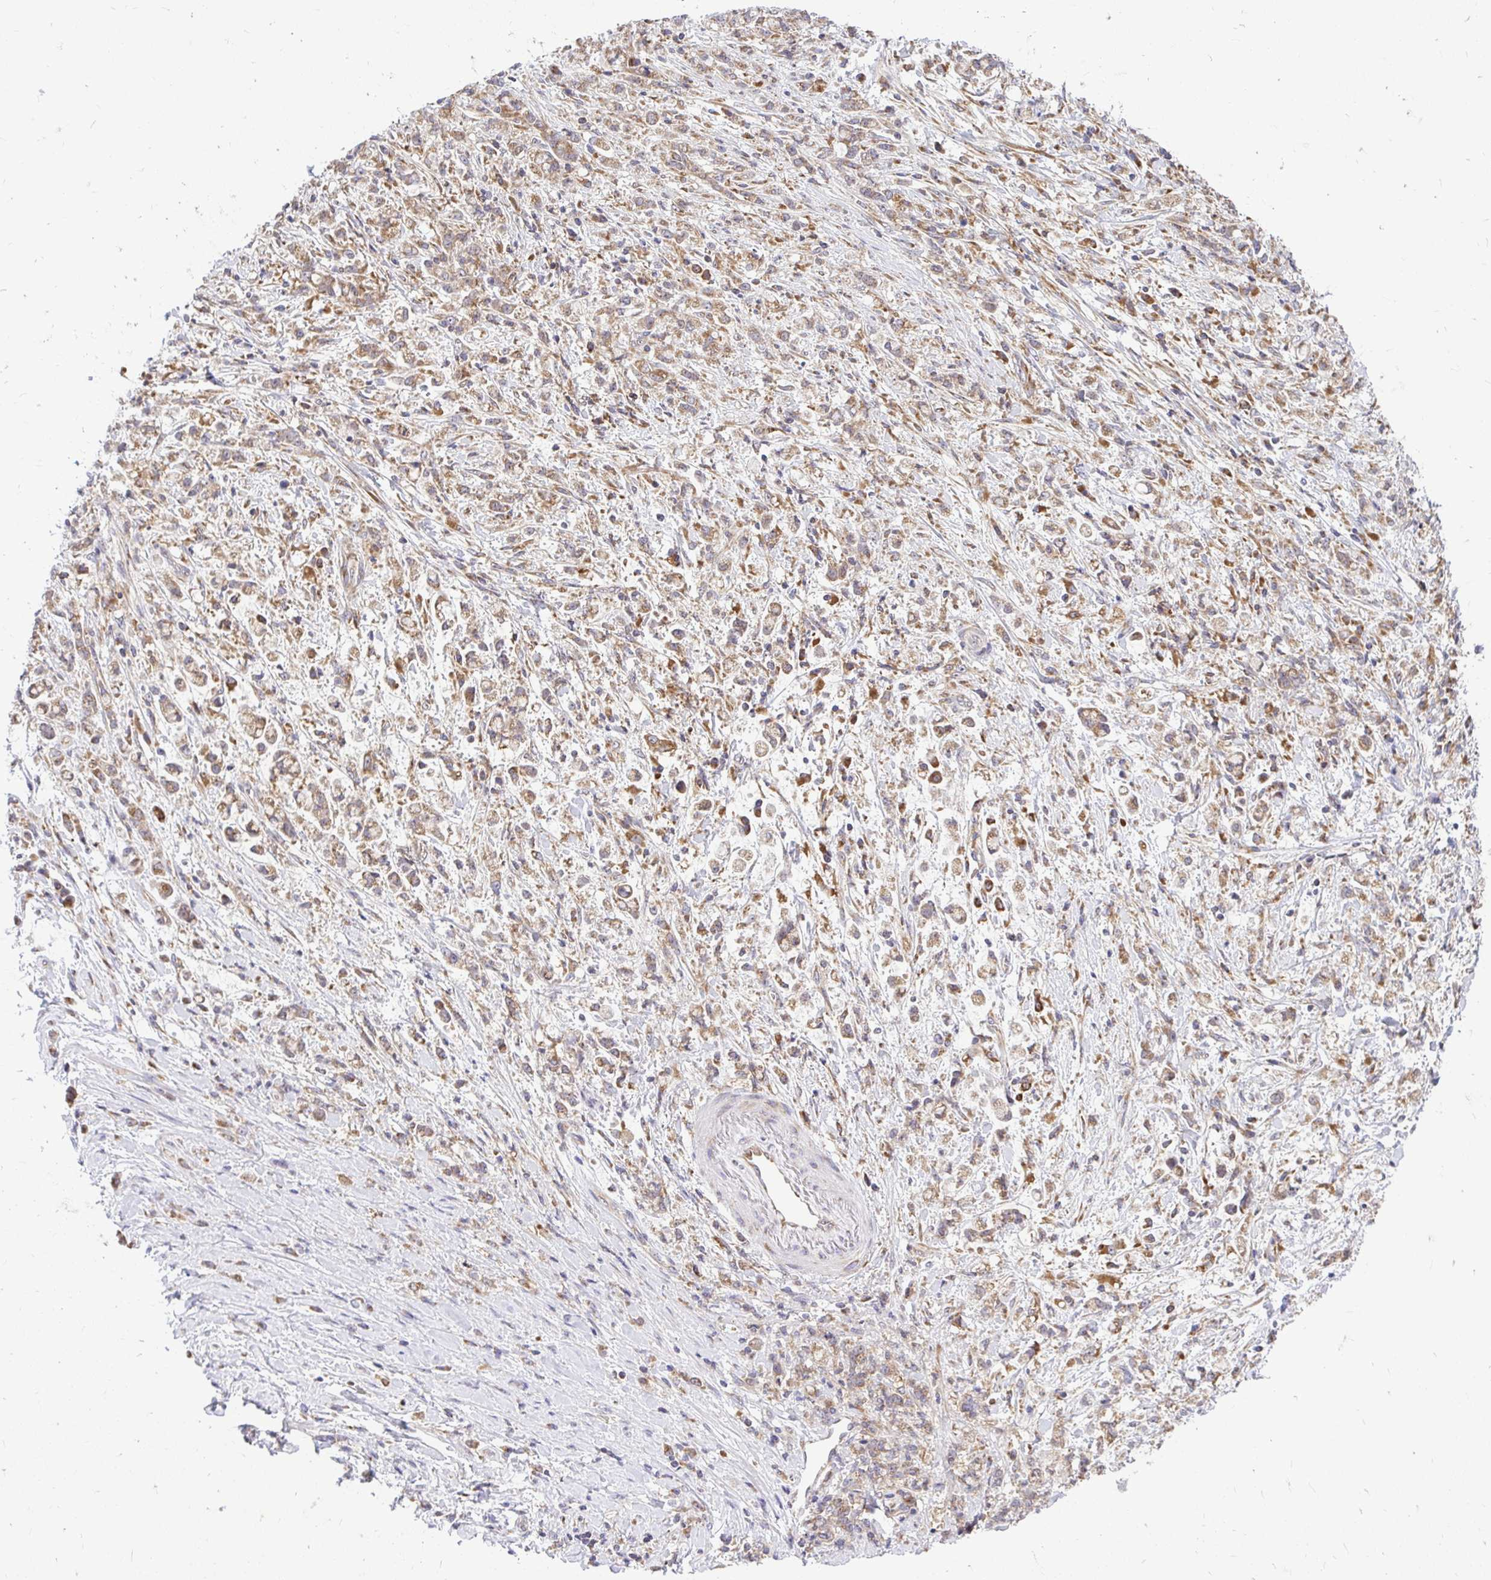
{"staining": {"intensity": "moderate", "quantity": ">75%", "location": "cytoplasmic/membranous"}, "tissue": "stomach cancer", "cell_type": "Tumor cells", "image_type": "cancer", "snomed": [{"axis": "morphology", "description": "Adenocarcinoma, NOS"}, {"axis": "topography", "description": "Stomach"}], "caption": "Protein expression analysis of human adenocarcinoma (stomach) reveals moderate cytoplasmic/membranous positivity in about >75% of tumor cells. (brown staining indicates protein expression, while blue staining denotes nuclei).", "gene": "VTI1B", "patient": {"sex": "female", "age": 60}}